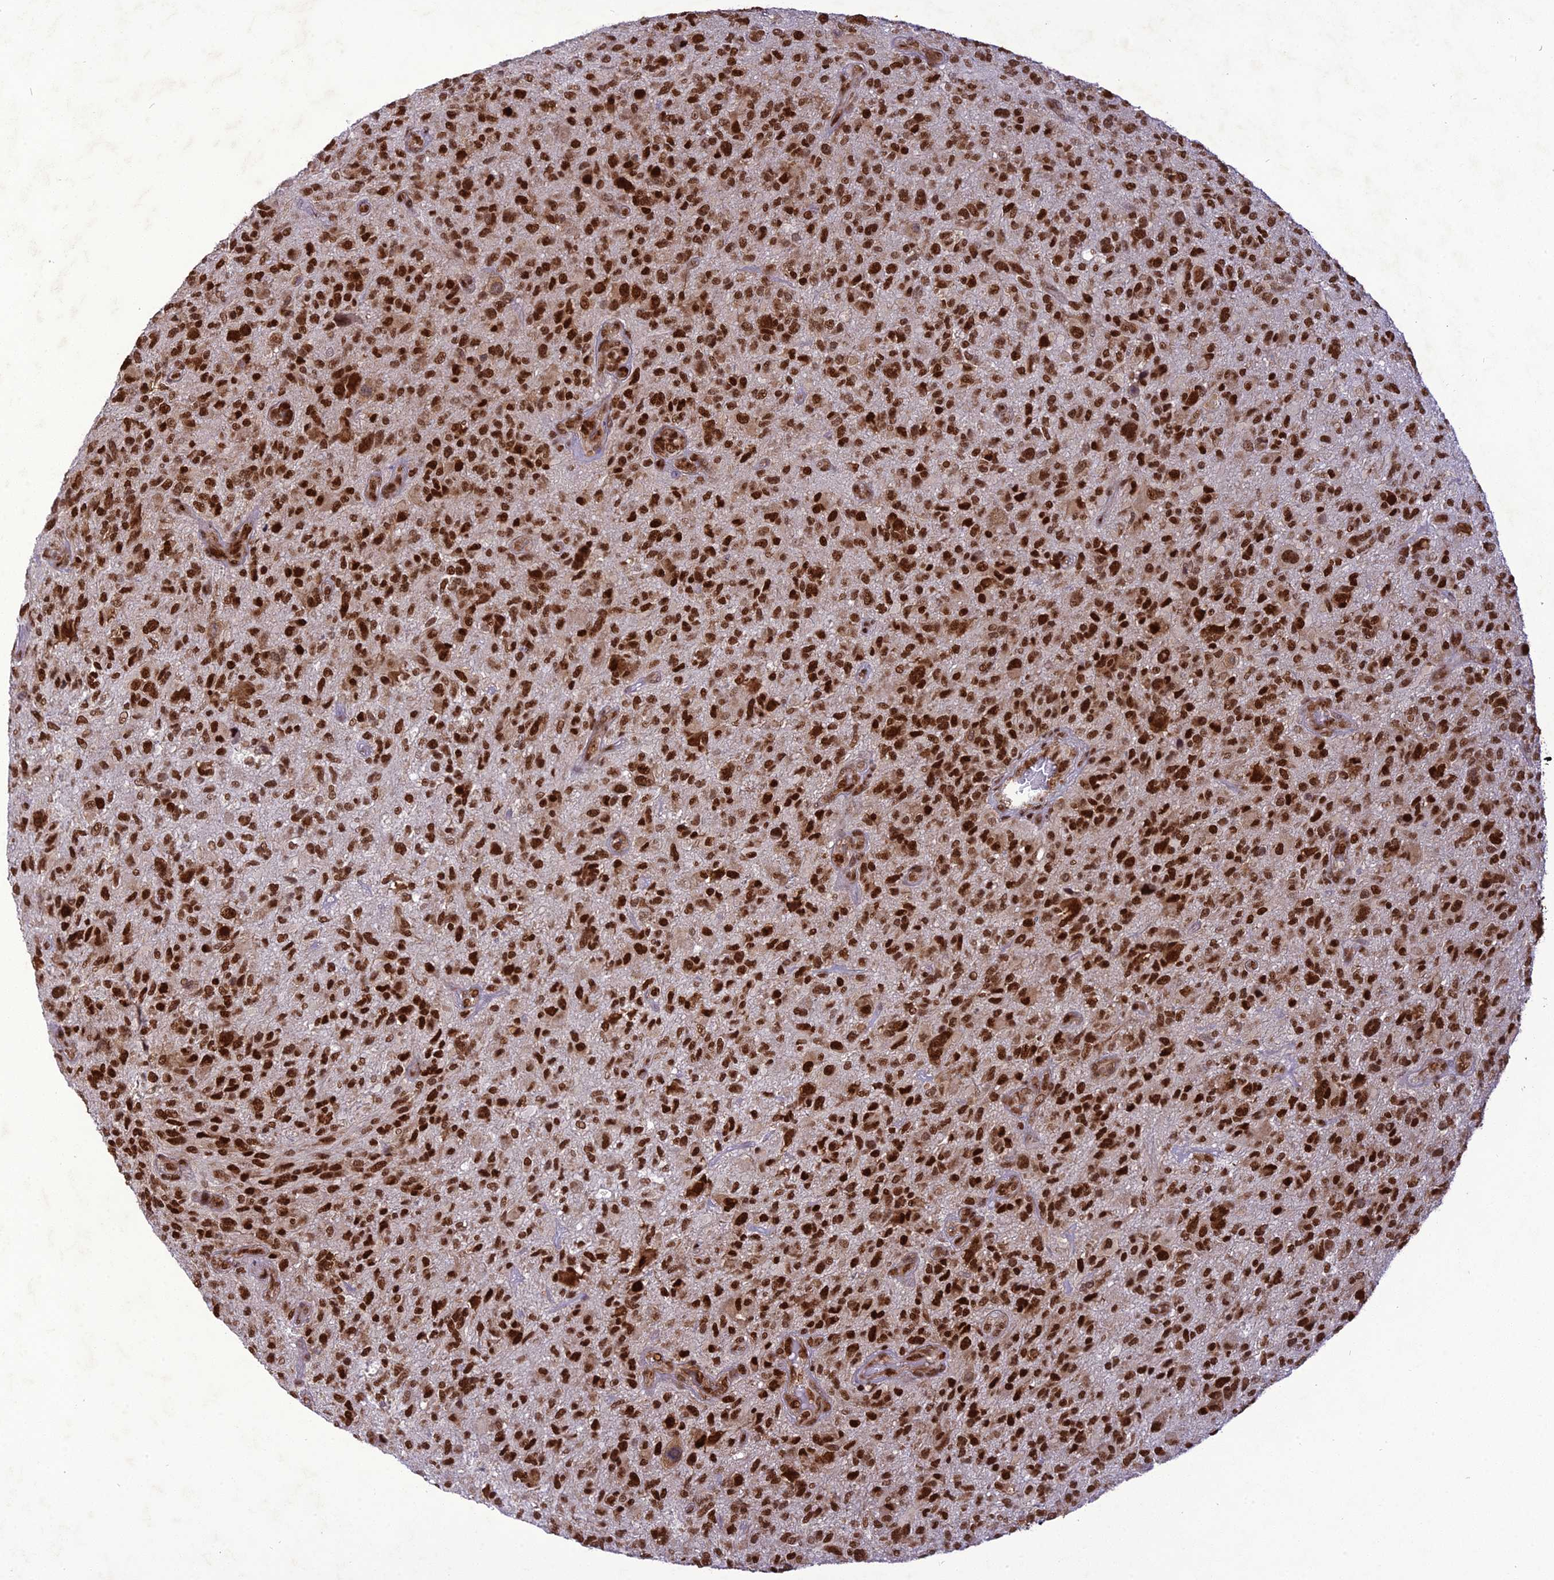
{"staining": {"intensity": "strong", "quantity": ">75%", "location": "nuclear"}, "tissue": "glioma", "cell_type": "Tumor cells", "image_type": "cancer", "snomed": [{"axis": "morphology", "description": "Glioma, malignant, High grade"}, {"axis": "topography", "description": "Brain"}], "caption": "Protein analysis of malignant glioma (high-grade) tissue displays strong nuclear expression in approximately >75% of tumor cells.", "gene": "DDX1", "patient": {"sex": "male", "age": 47}}